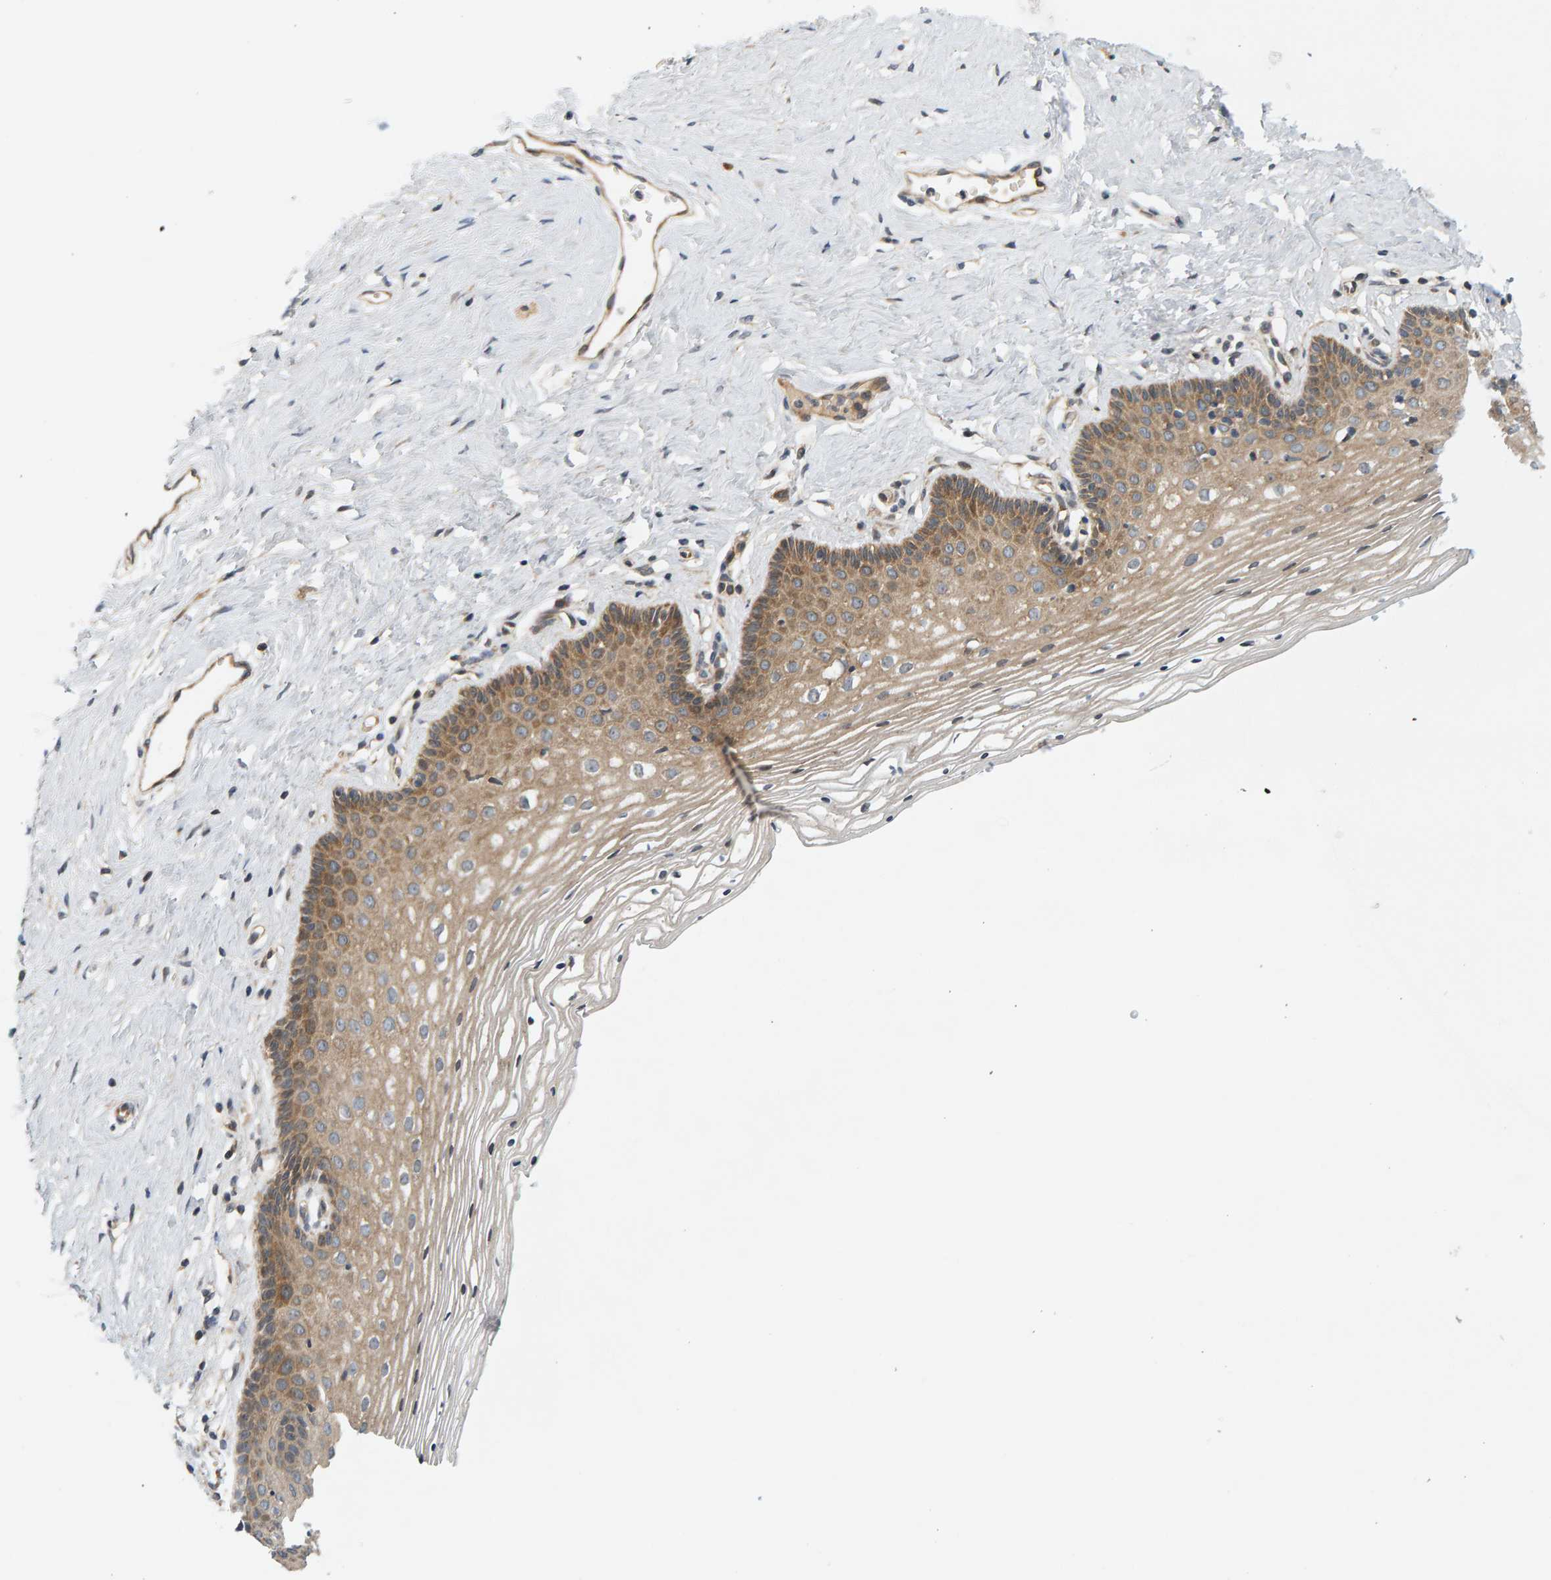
{"staining": {"intensity": "moderate", "quantity": "25%-75%", "location": "cytoplasmic/membranous"}, "tissue": "vagina", "cell_type": "Squamous epithelial cells", "image_type": "normal", "snomed": [{"axis": "morphology", "description": "Normal tissue, NOS"}, {"axis": "topography", "description": "Vagina"}], "caption": "A photomicrograph of human vagina stained for a protein demonstrates moderate cytoplasmic/membranous brown staining in squamous epithelial cells. (Stains: DAB (3,3'-diaminobenzidine) in brown, nuclei in blue, Microscopy: brightfield microscopy at high magnification).", "gene": "BAHCC1", "patient": {"sex": "female", "age": 32}}